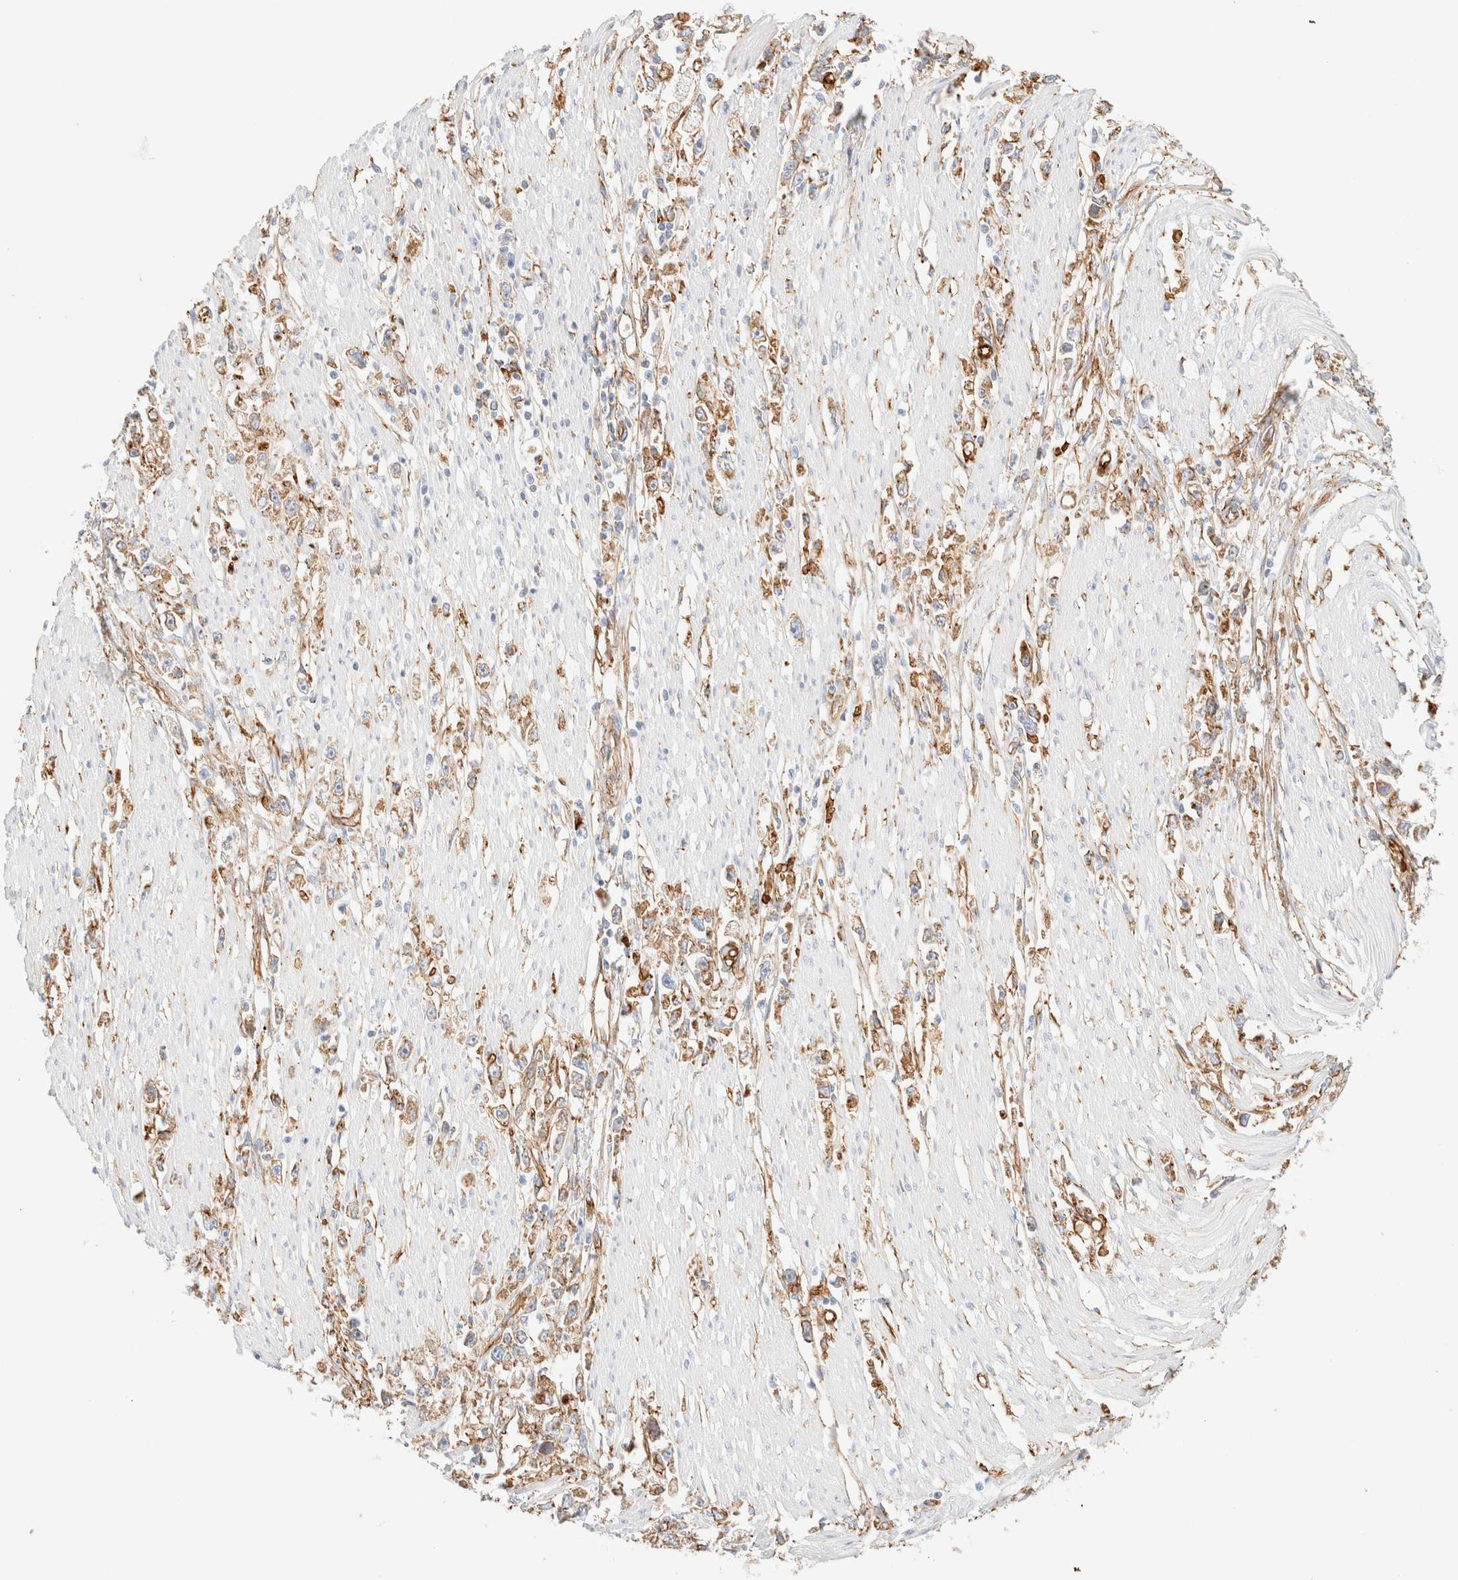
{"staining": {"intensity": "weak", "quantity": ">75%", "location": "cytoplasmic/membranous"}, "tissue": "stomach cancer", "cell_type": "Tumor cells", "image_type": "cancer", "snomed": [{"axis": "morphology", "description": "Adenocarcinoma, NOS"}, {"axis": "topography", "description": "Stomach"}], "caption": "Adenocarcinoma (stomach) stained for a protein (brown) shows weak cytoplasmic/membranous positive positivity in approximately >75% of tumor cells.", "gene": "CYB5R4", "patient": {"sex": "female", "age": 59}}